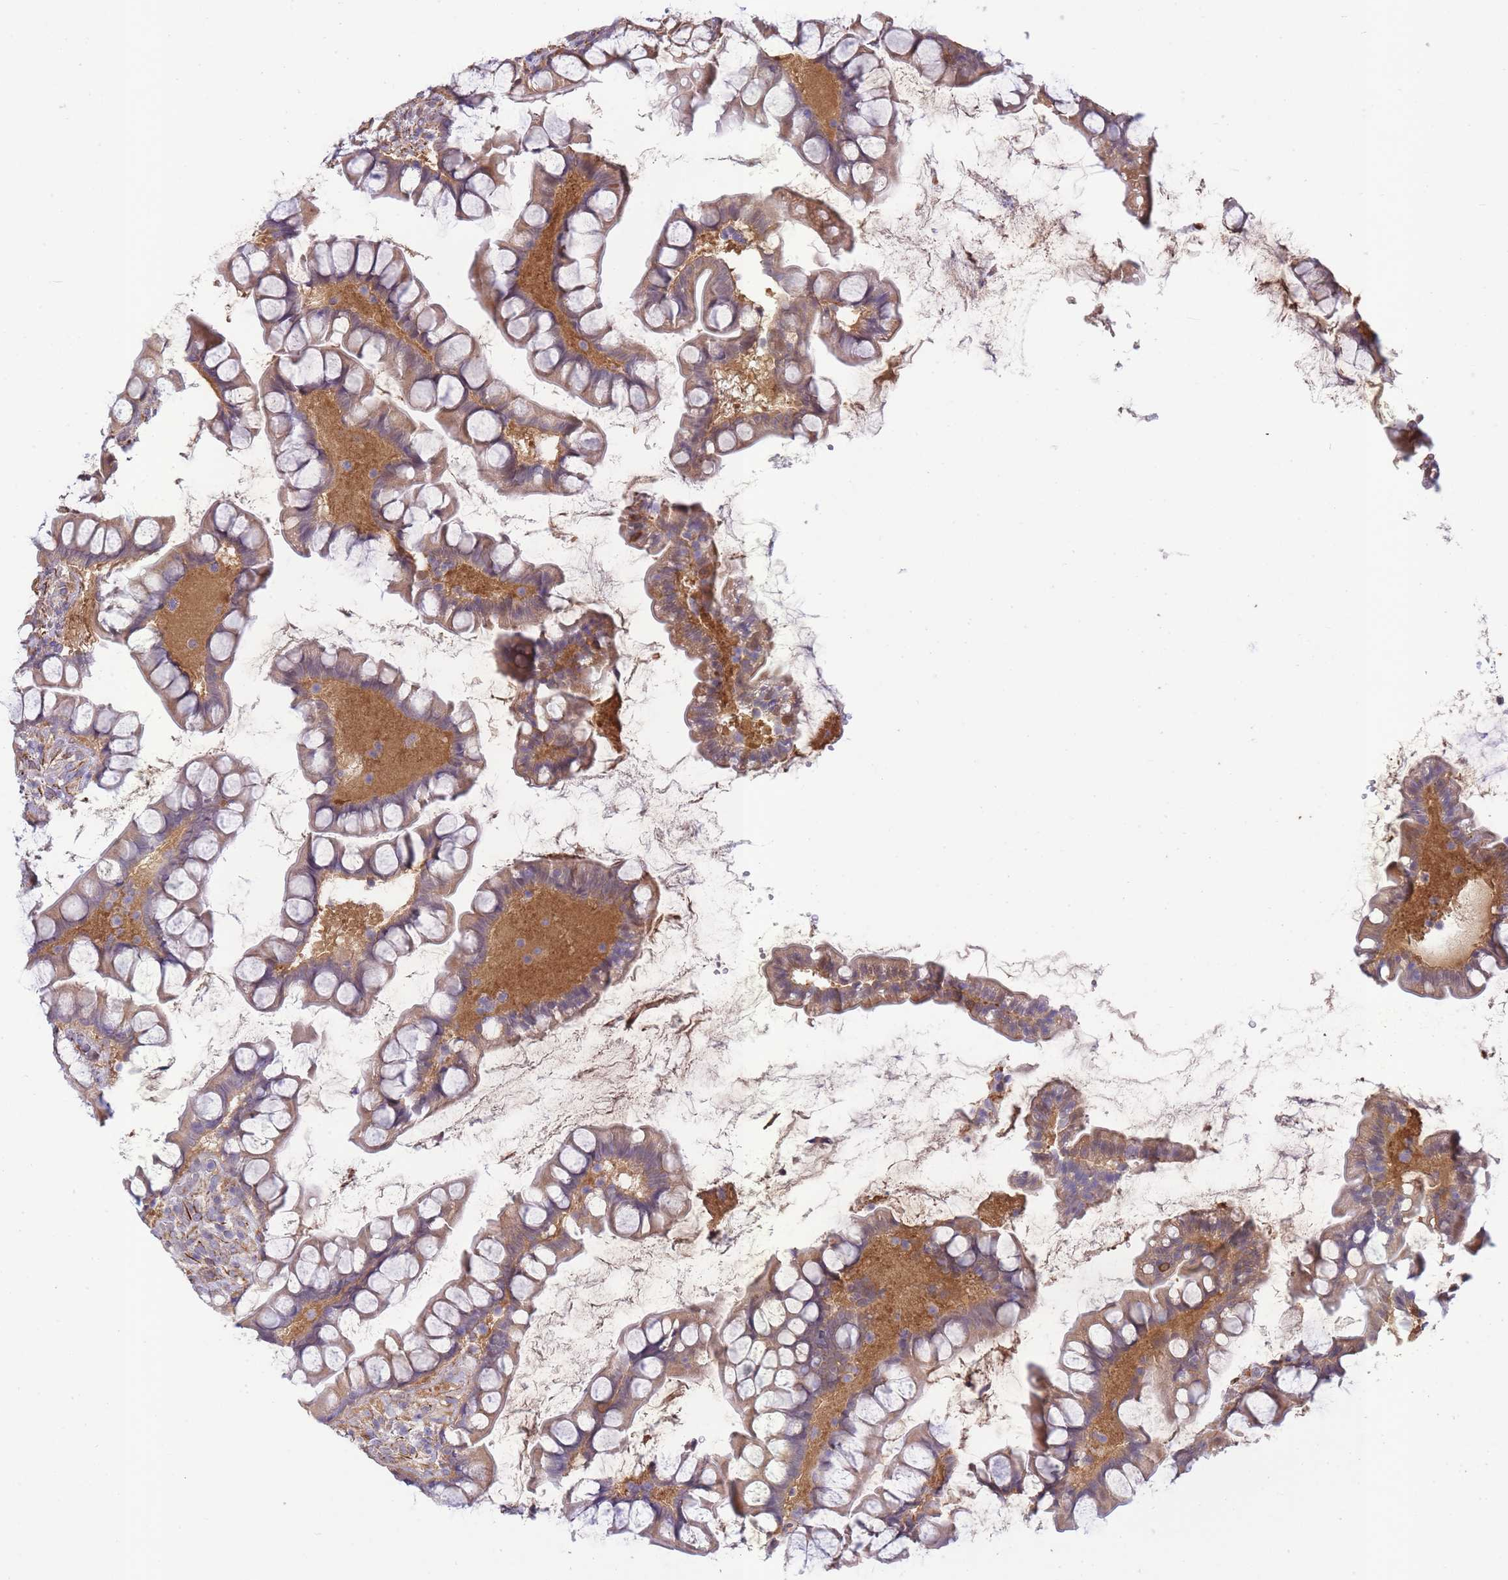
{"staining": {"intensity": "weak", "quantity": ">75%", "location": "cytoplasmic/membranous"}, "tissue": "small intestine", "cell_type": "Glandular cells", "image_type": "normal", "snomed": [{"axis": "morphology", "description": "Normal tissue, NOS"}, {"axis": "topography", "description": "Small intestine"}], "caption": "A high-resolution histopathology image shows immunohistochemistry staining of normal small intestine, which shows weak cytoplasmic/membranous staining in approximately >75% of glandular cells.", "gene": "ECPAS", "patient": {"sex": "male", "age": 70}}